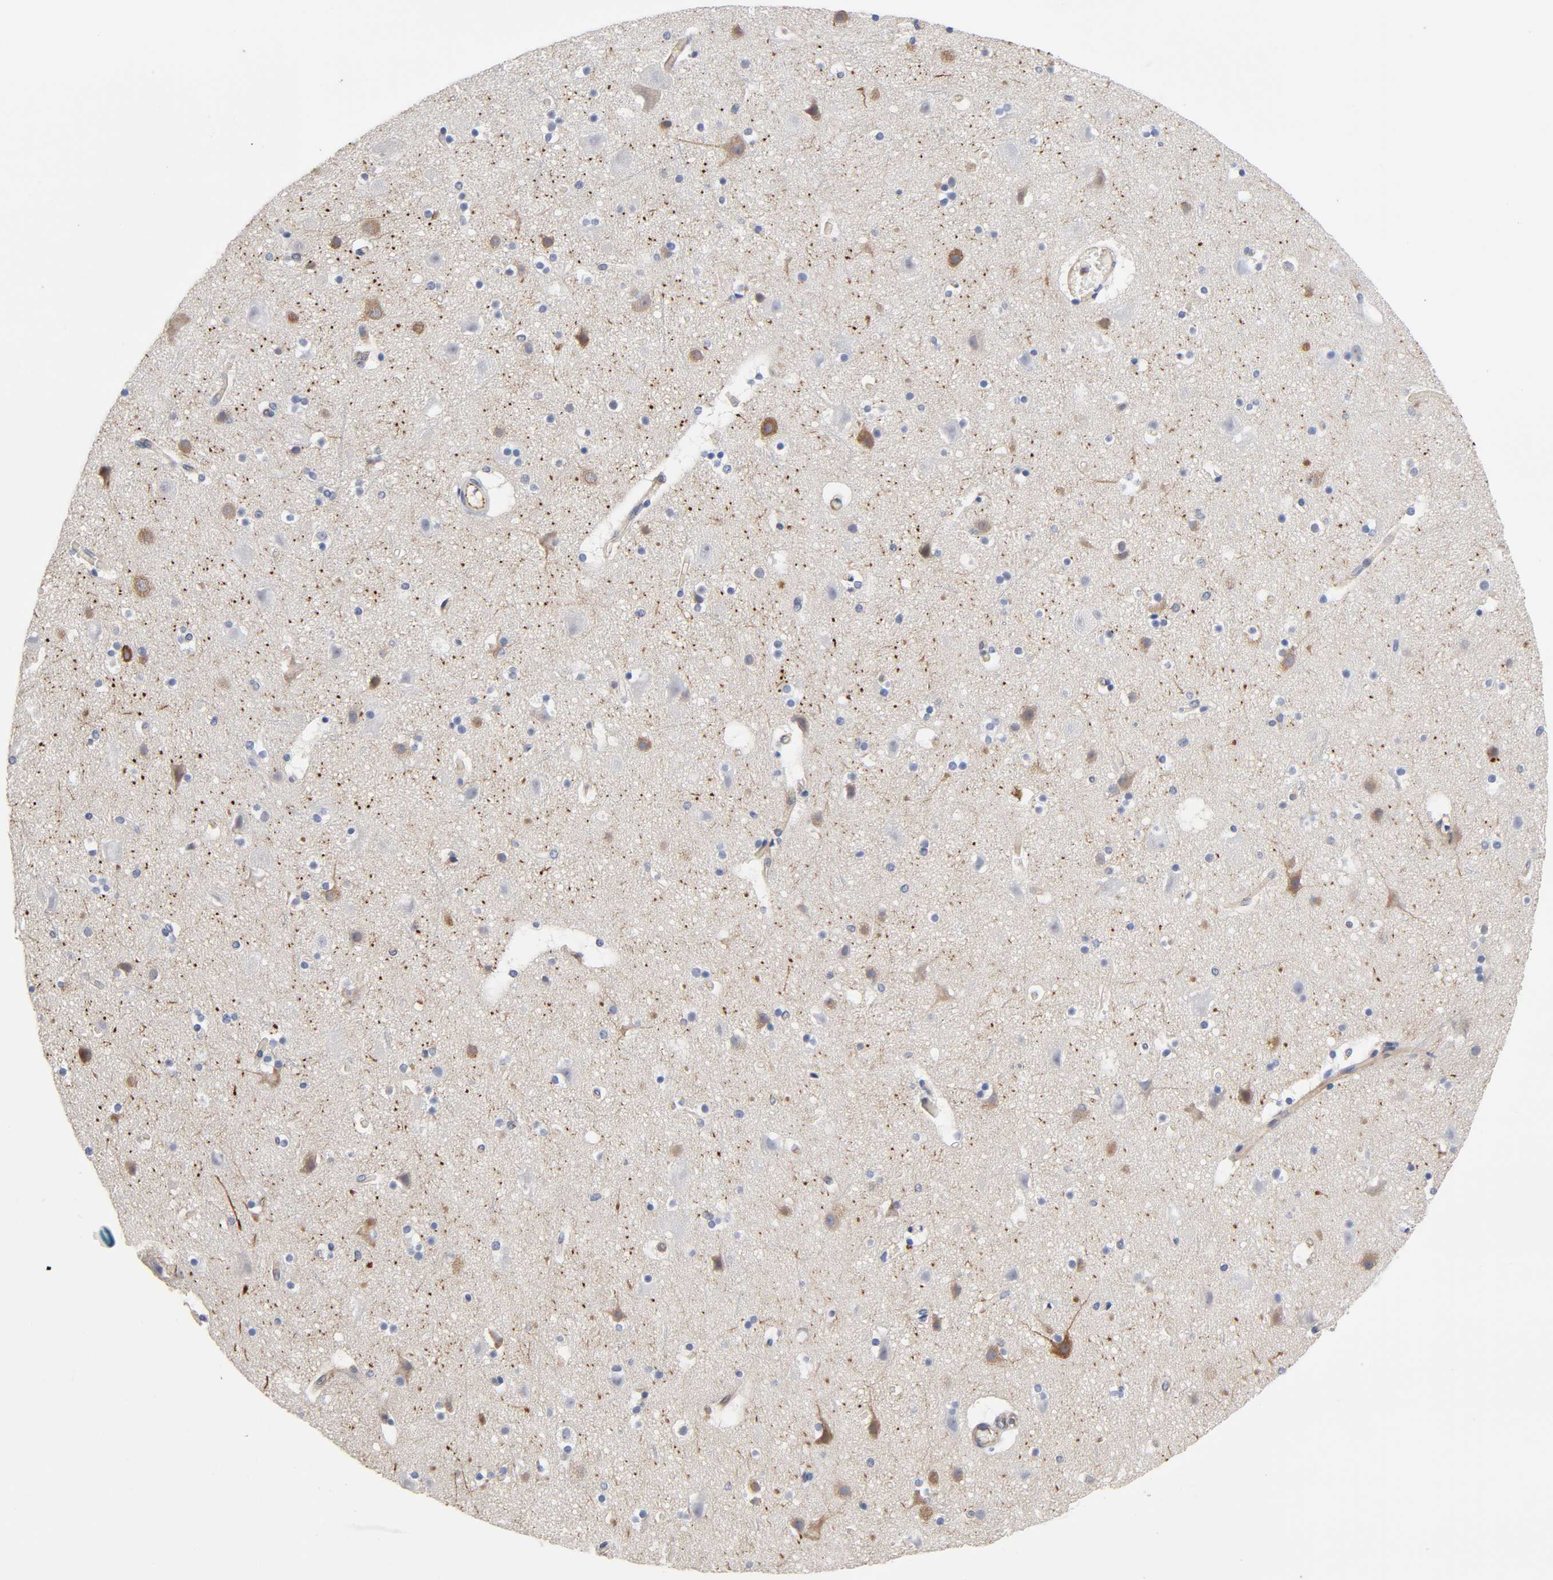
{"staining": {"intensity": "weak", "quantity": "25%-75%", "location": "cytoplasmic/membranous"}, "tissue": "cerebral cortex", "cell_type": "Endothelial cells", "image_type": "normal", "snomed": [{"axis": "morphology", "description": "Normal tissue, NOS"}, {"axis": "topography", "description": "Cerebral cortex"}], "caption": "Endothelial cells reveal low levels of weak cytoplasmic/membranous staining in about 25%-75% of cells in normal human cerebral cortex.", "gene": "RAB13", "patient": {"sex": "male", "age": 45}}